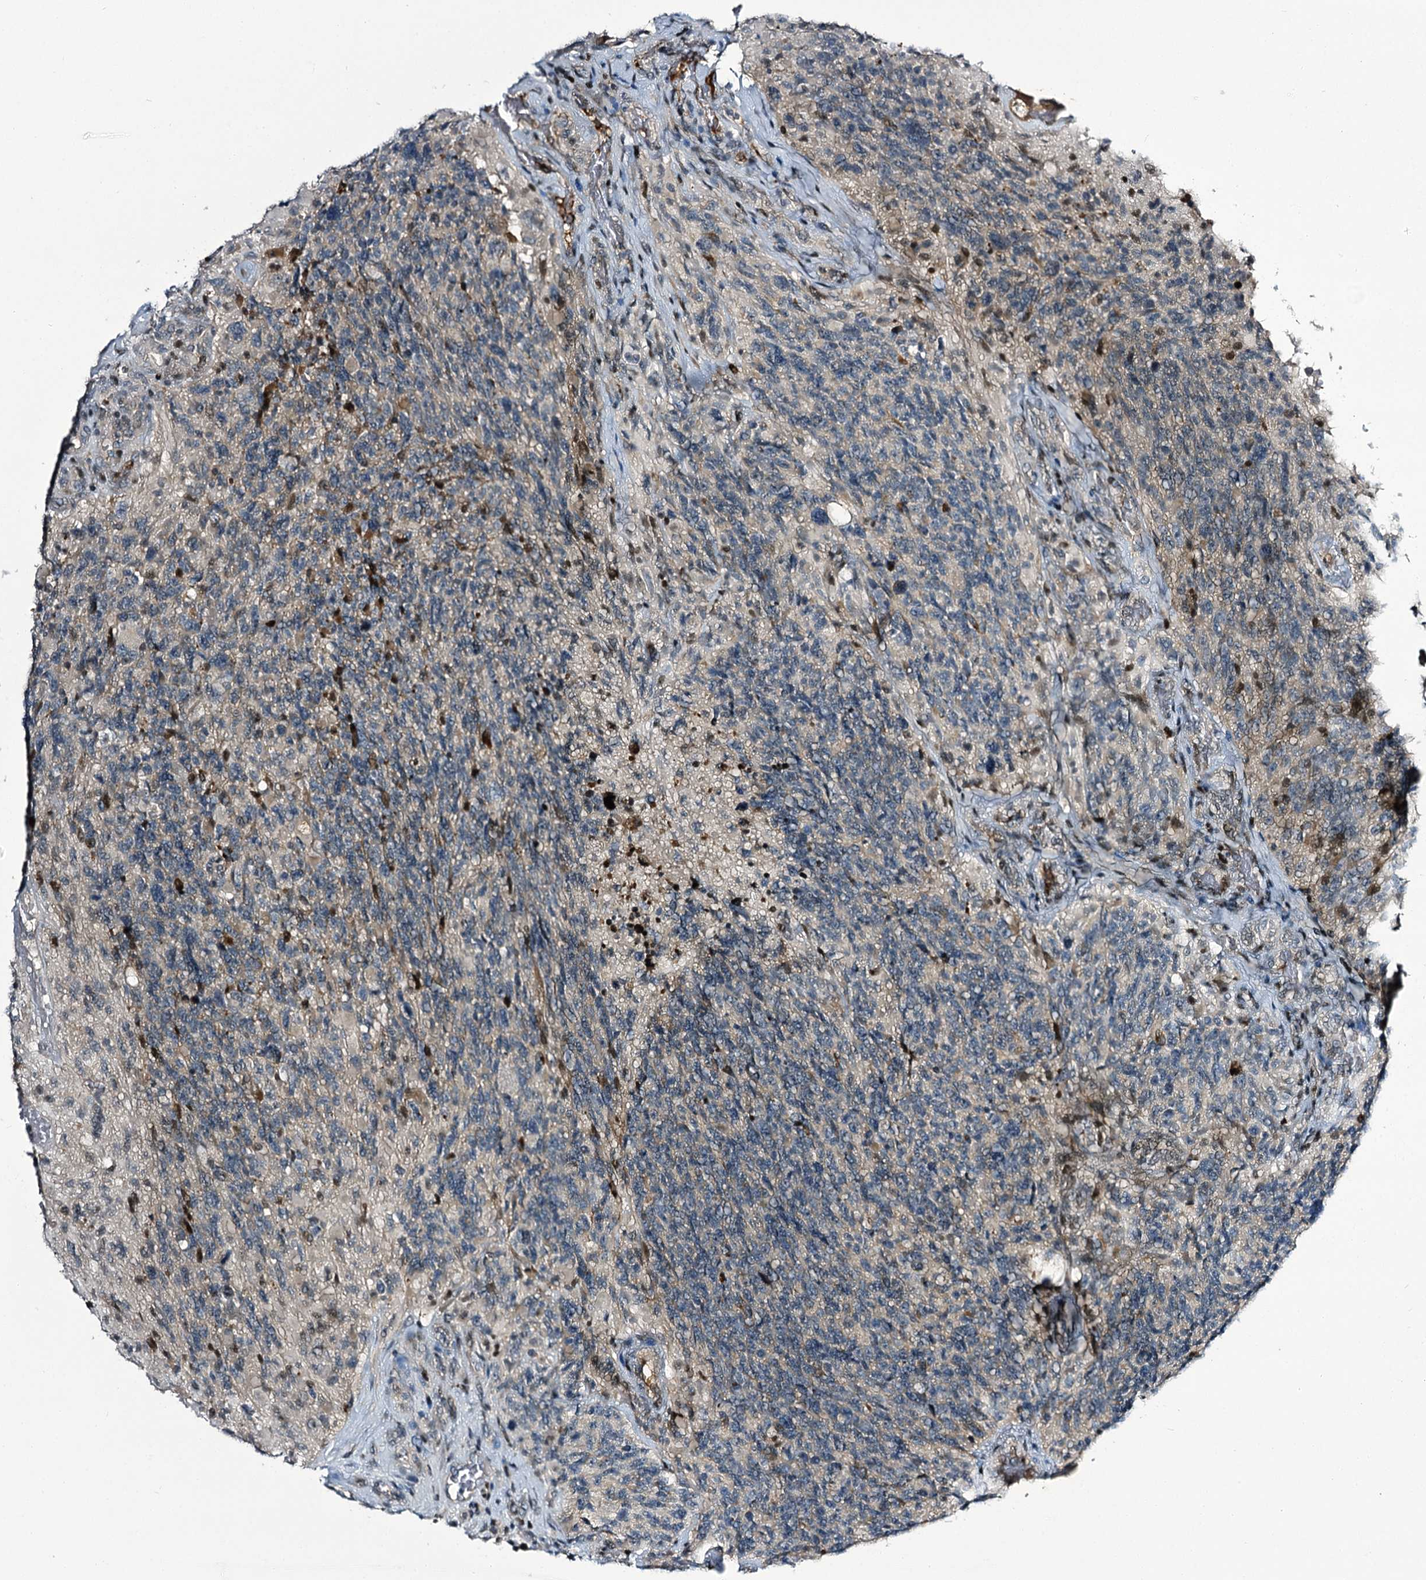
{"staining": {"intensity": "negative", "quantity": "none", "location": "none"}, "tissue": "glioma", "cell_type": "Tumor cells", "image_type": "cancer", "snomed": [{"axis": "morphology", "description": "Glioma, malignant, High grade"}, {"axis": "topography", "description": "Brain"}], "caption": "Human malignant glioma (high-grade) stained for a protein using IHC demonstrates no positivity in tumor cells.", "gene": "ITFG2", "patient": {"sex": "male", "age": 76}}